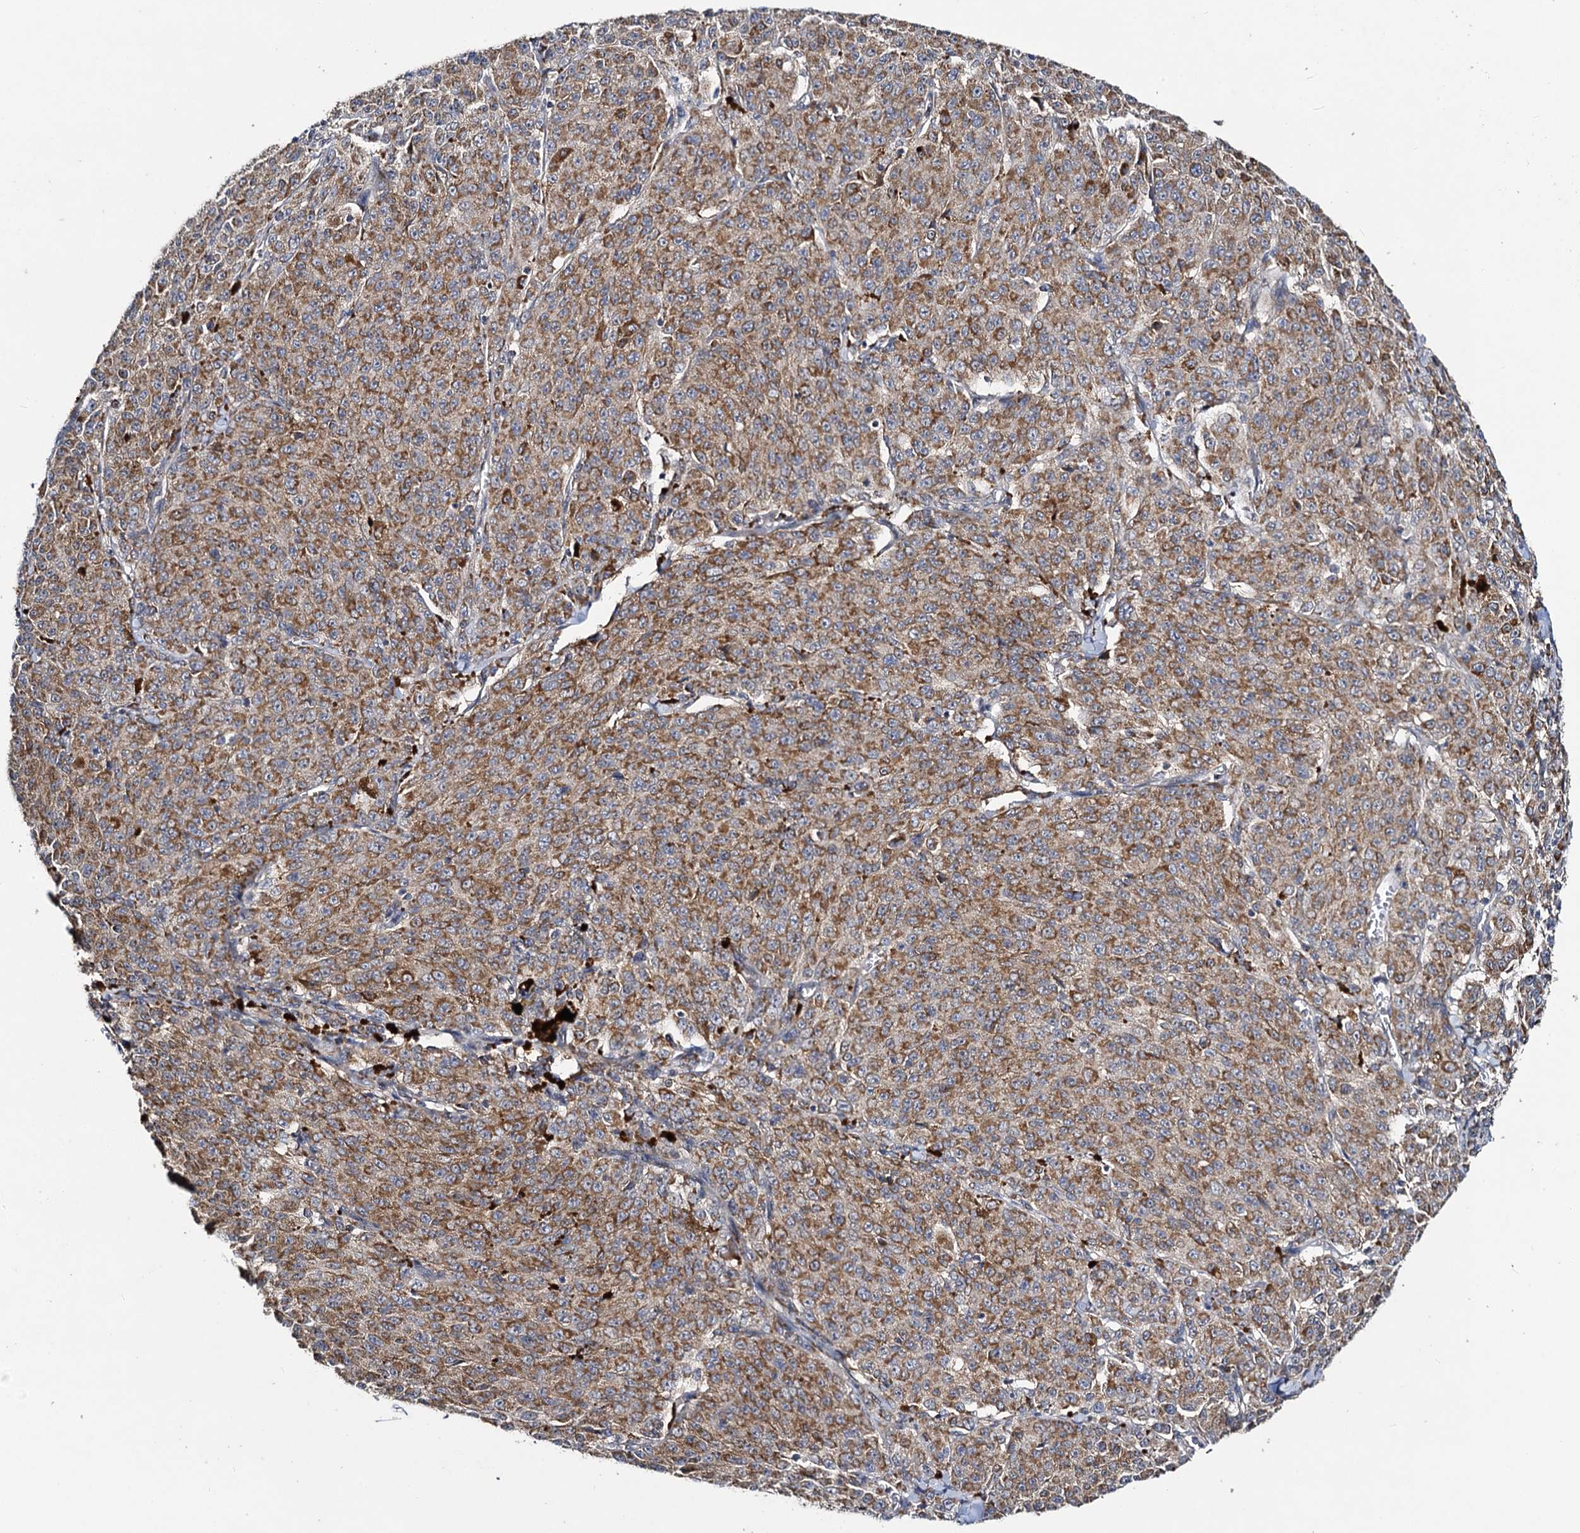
{"staining": {"intensity": "moderate", "quantity": ">75%", "location": "cytoplasmic/membranous"}, "tissue": "melanoma", "cell_type": "Tumor cells", "image_type": "cancer", "snomed": [{"axis": "morphology", "description": "Malignant melanoma, NOS"}, {"axis": "topography", "description": "Skin"}], "caption": "A photomicrograph of melanoma stained for a protein displays moderate cytoplasmic/membranous brown staining in tumor cells.", "gene": "VPS37D", "patient": {"sex": "female", "age": 52}}